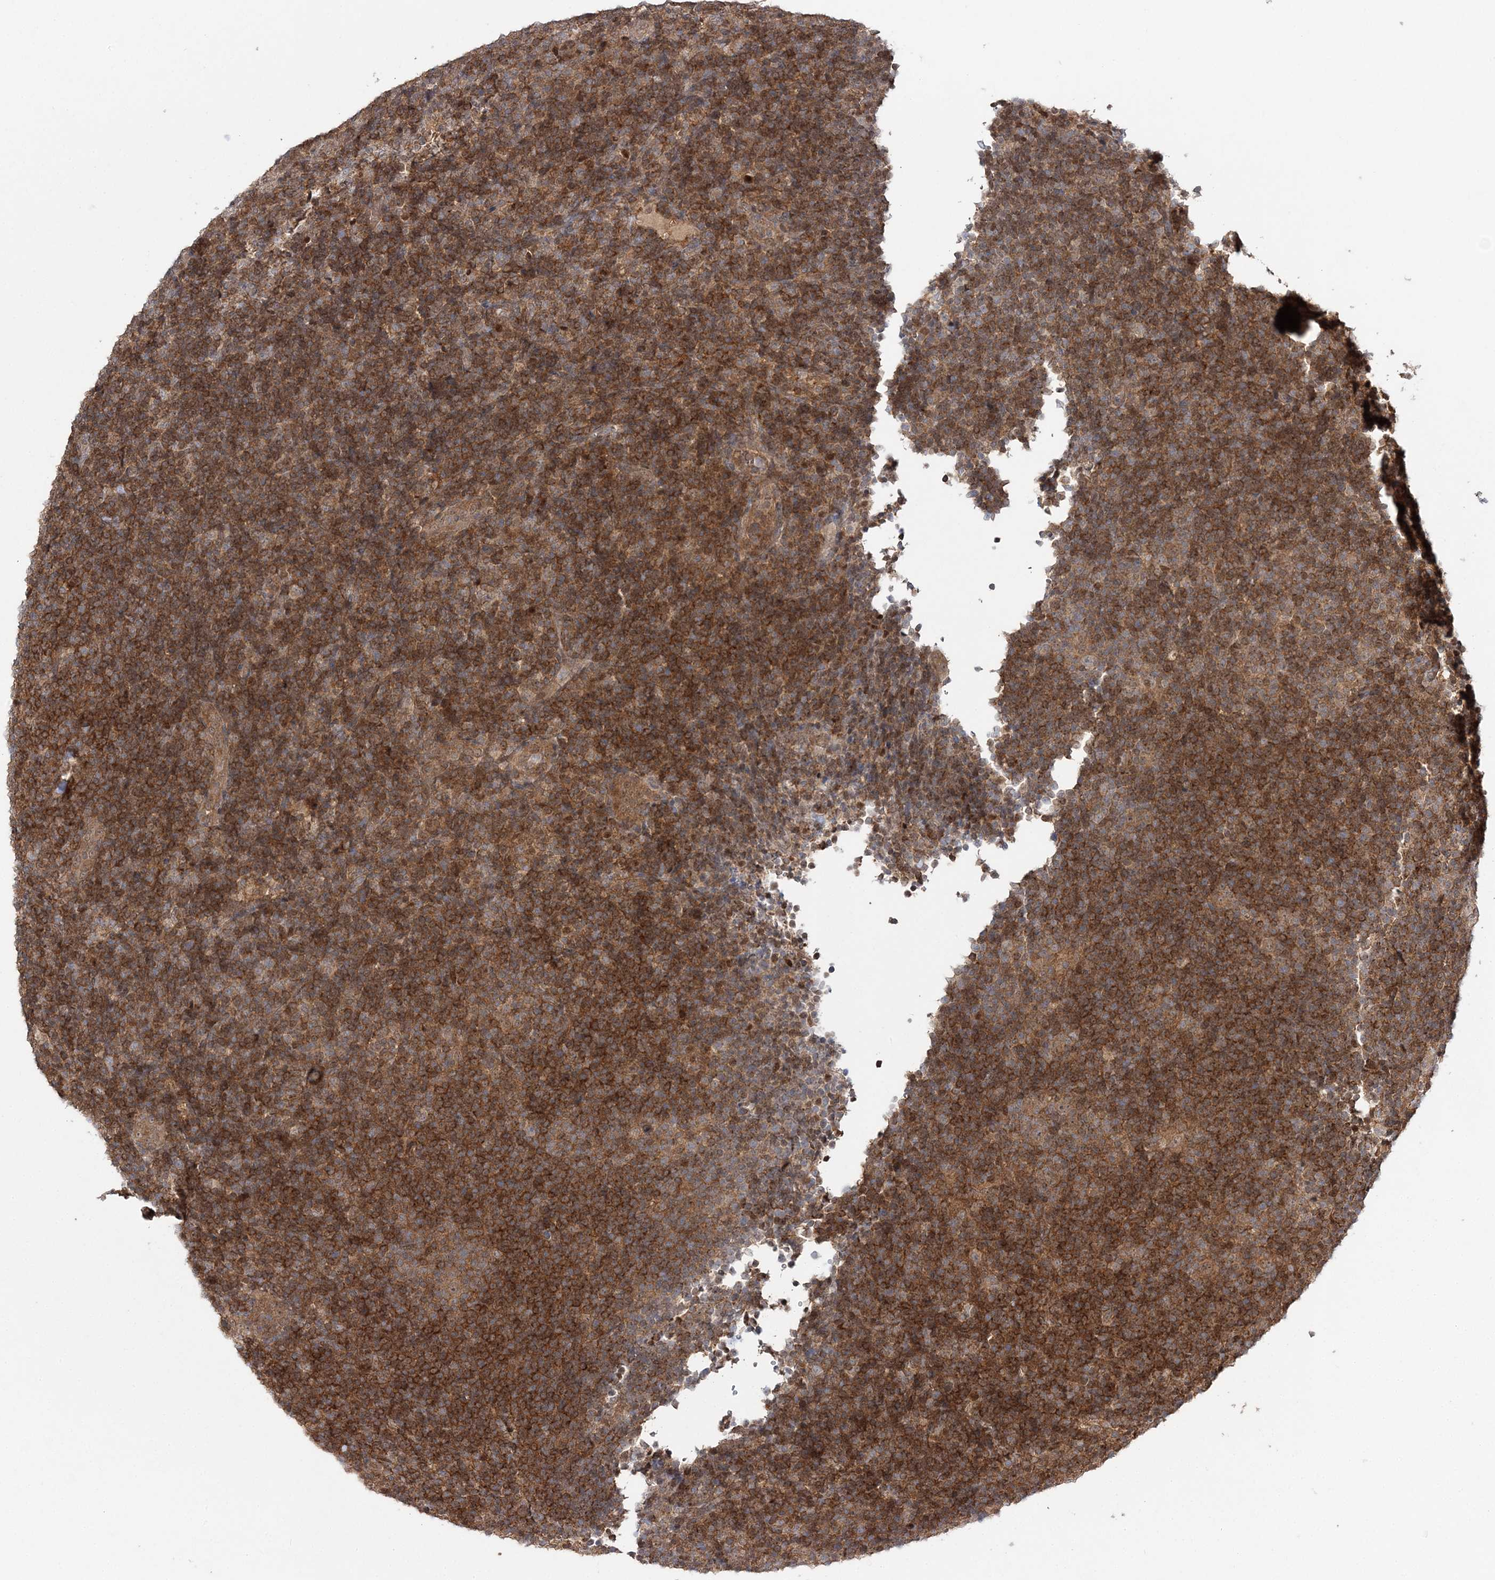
{"staining": {"intensity": "weak", "quantity": ">75%", "location": "cytoplasmic/membranous"}, "tissue": "lymphoma", "cell_type": "Tumor cells", "image_type": "cancer", "snomed": [{"axis": "morphology", "description": "Hodgkin's disease, NOS"}, {"axis": "topography", "description": "Lymph node"}], "caption": "This photomicrograph exhibits immunohistochemistry staining of lymphoma, with low weak cytoplasmic/membranous positivity in approximately >75% of tumor cells.", "gene": "NIF3L1", "patient": {"sex": "female", "age": 57}}